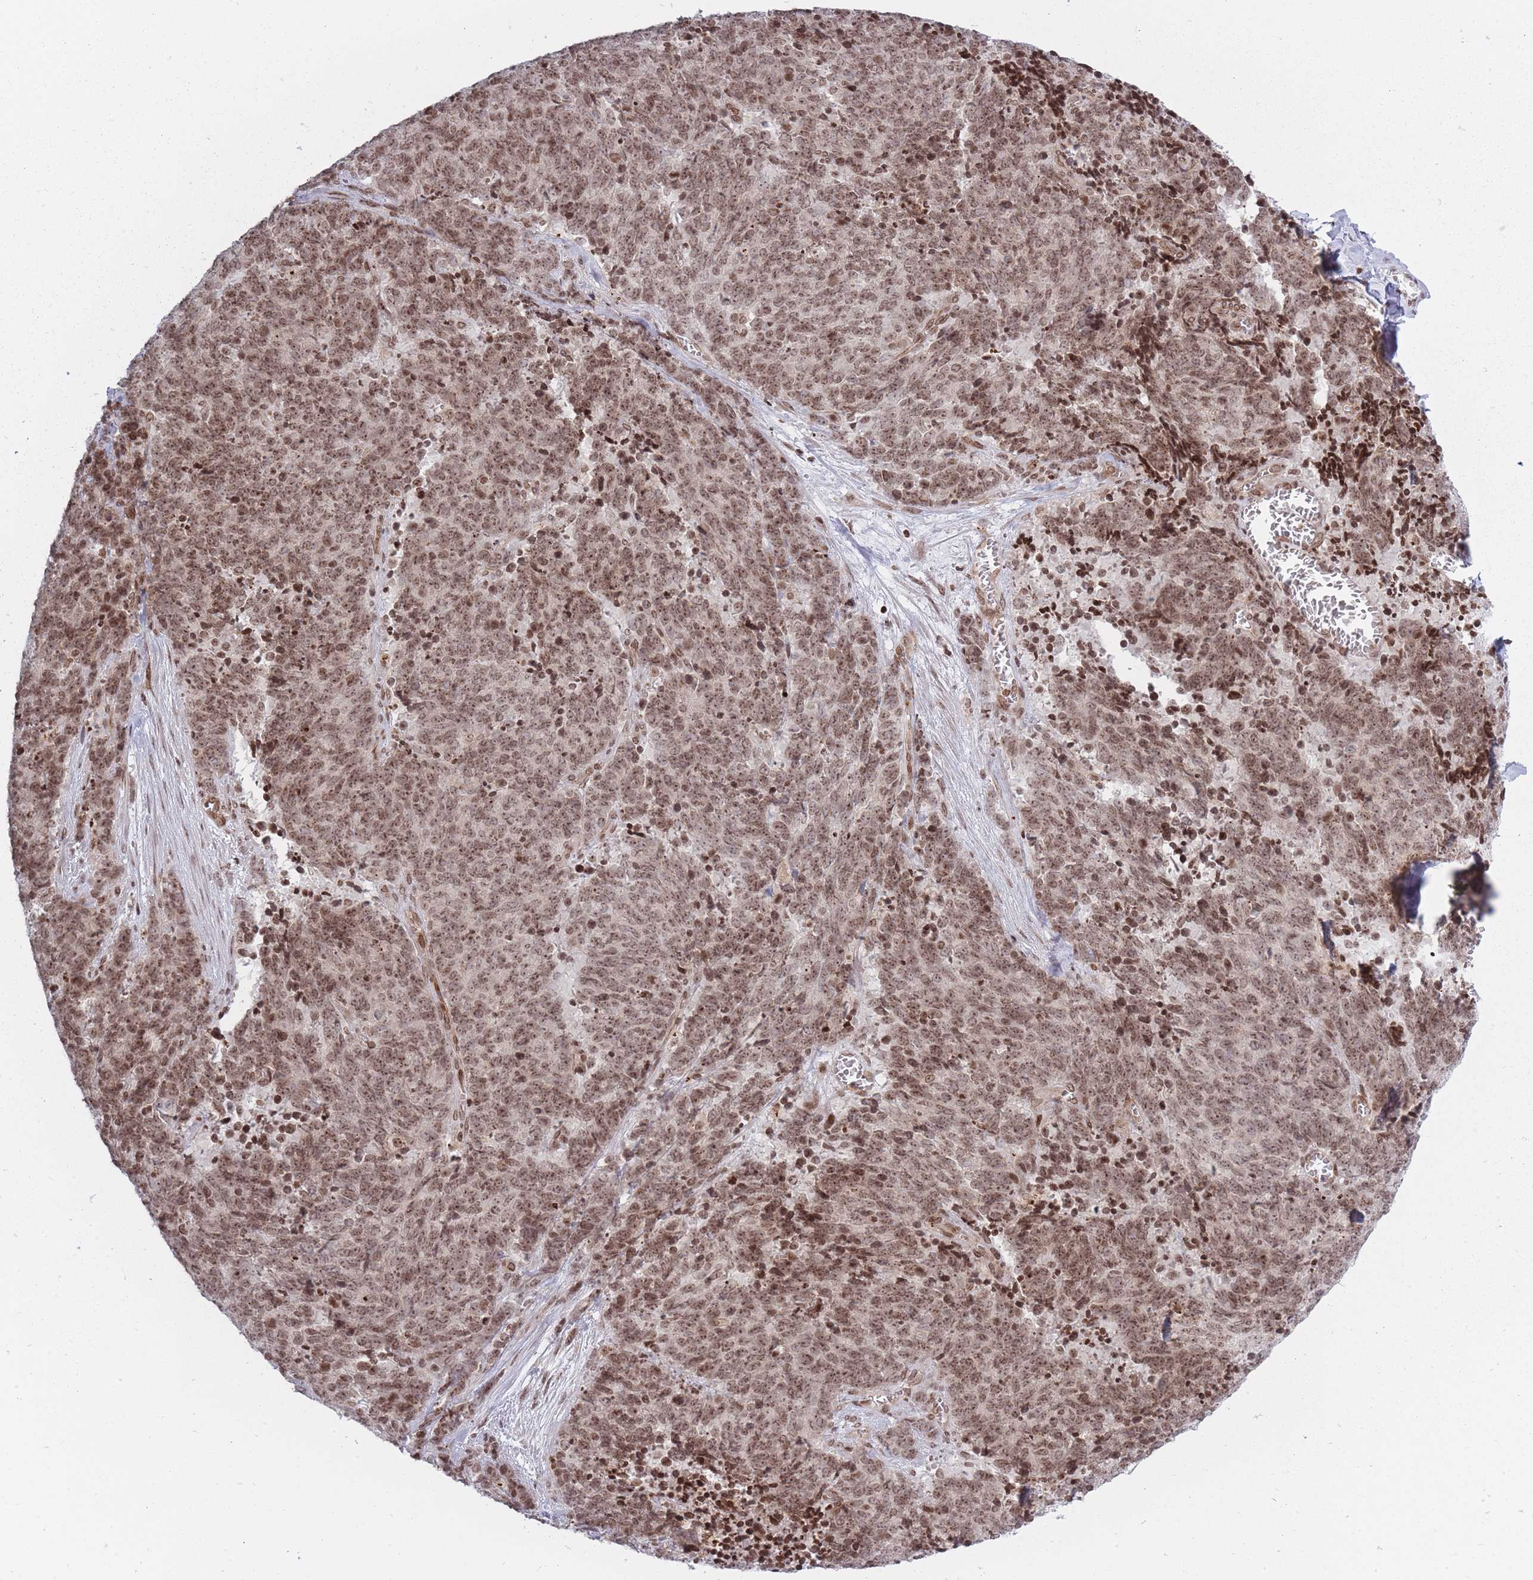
{"staining": {"intensity": "moderate", "quantity": ">75%", "location": "nuclear"}, "tissue": "cervical cancer", "cell_type": "Tumor cells", "image_type": "cancer", "snomed": [{"axis": "morphology", "description": "Squamous cell carcinoma, NOS"}, {"axis": "topography", "description": "Cervix"}], "caption": "This micrograph reveals immunohistochemistry (IHC) staining of human cervical cancer (squamous cell carcinoma), with medium moderate nuclear expression in approximately >75% of tumor cells.", "gene": "TMC6", "patient": {"sex": "female", "age": 29}}